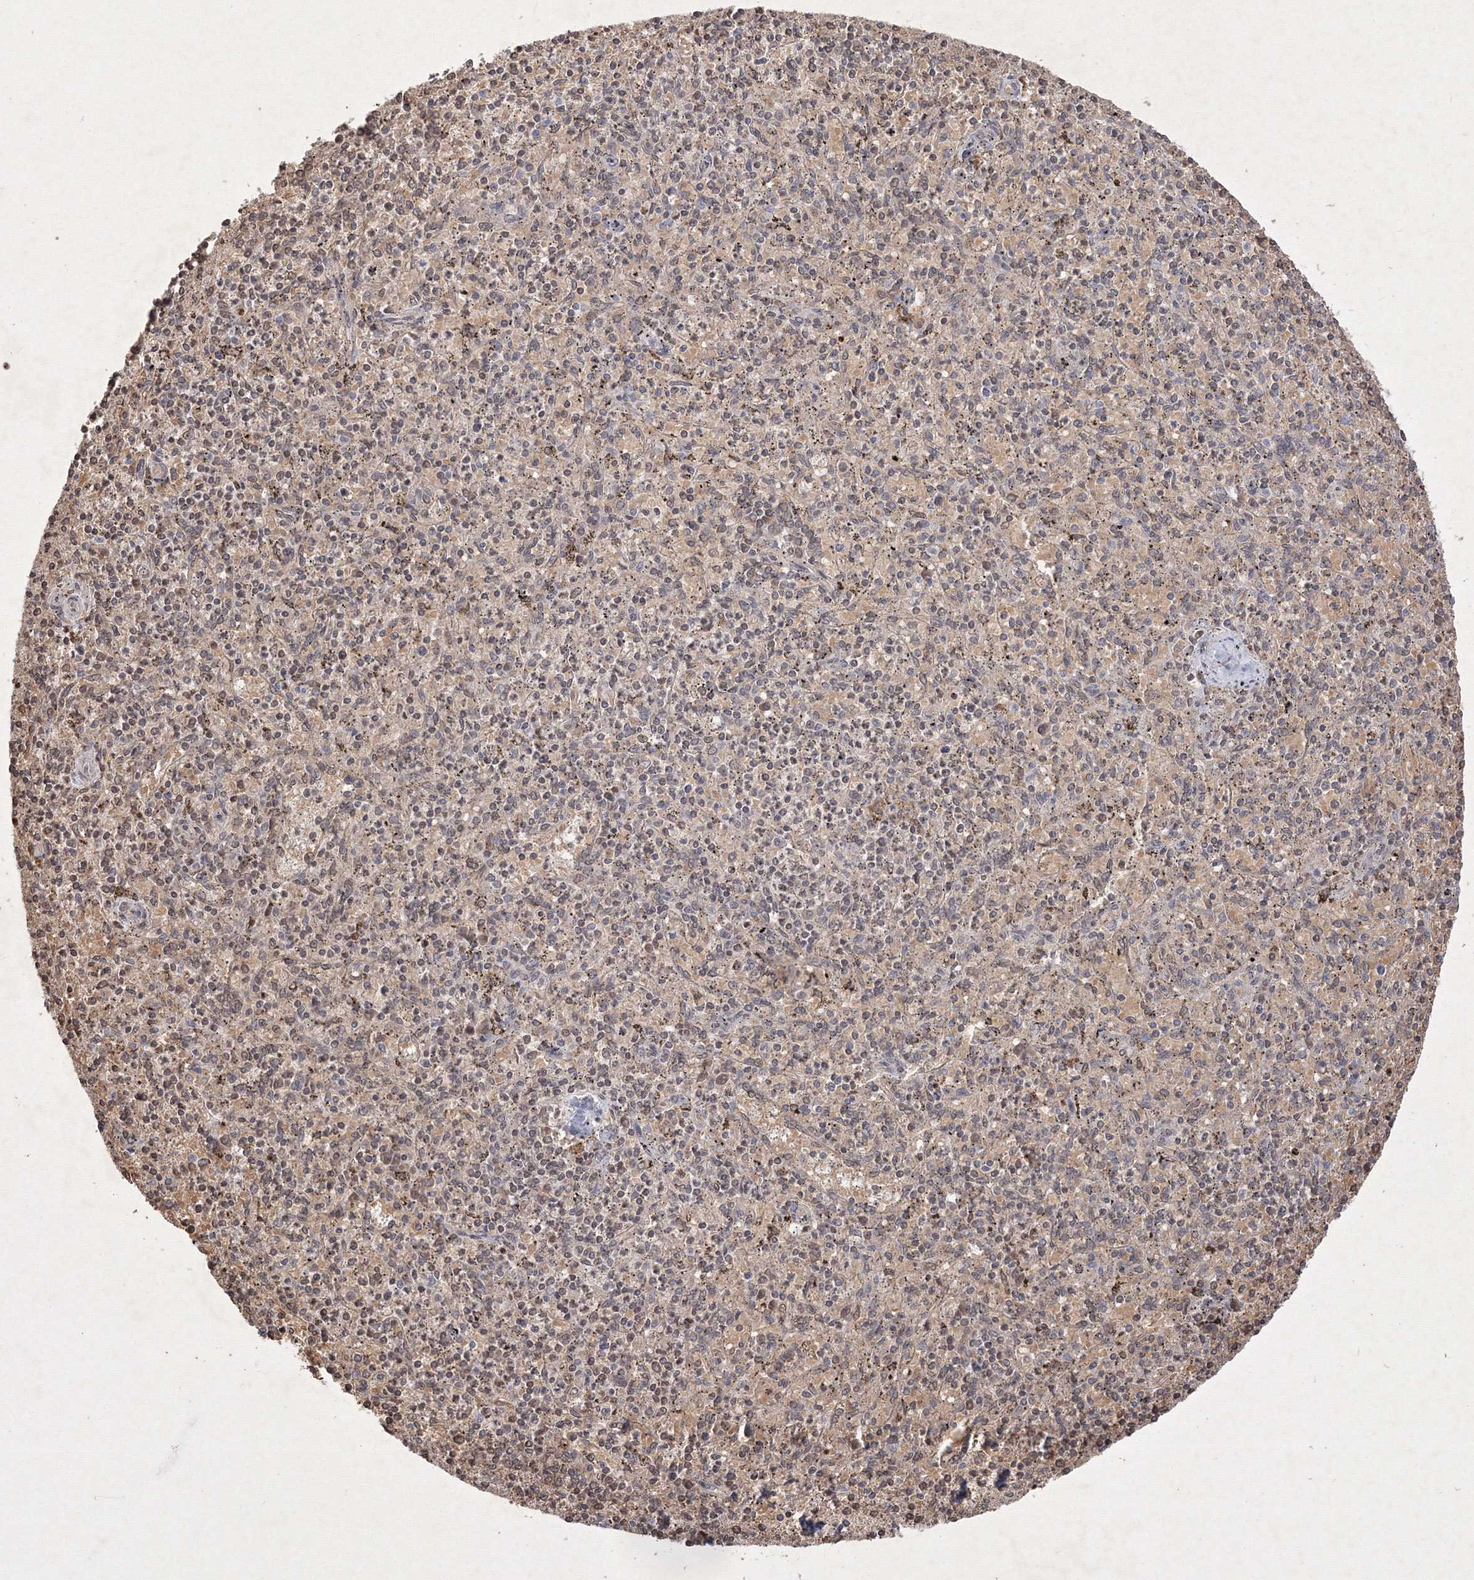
{"staining": {"intensity": "weak", "quantity": "25%-75%", "location": "cytoplasmic/membranous,nuclear"}, "tissue": "spleen", "cell_type": "Cells in red pulp", "image_type": "normal", "snomed": [{"axis": "morphology", "description": "Normal tissue, NOS"}, {"axis": "topography", "description": "Spleen"}], "caption": "Normal spleen shows weak cytoplasmic/membranous,nuclear staining in approximately 25%-75% of cells in red pulp, visualized by immunohistochemistry. Immunohistochemistry stains the protein of interest in brown and the nuclei are stained blue.", "gene": "NXPE3", "patient": {"sex": "male", "age": 72}}